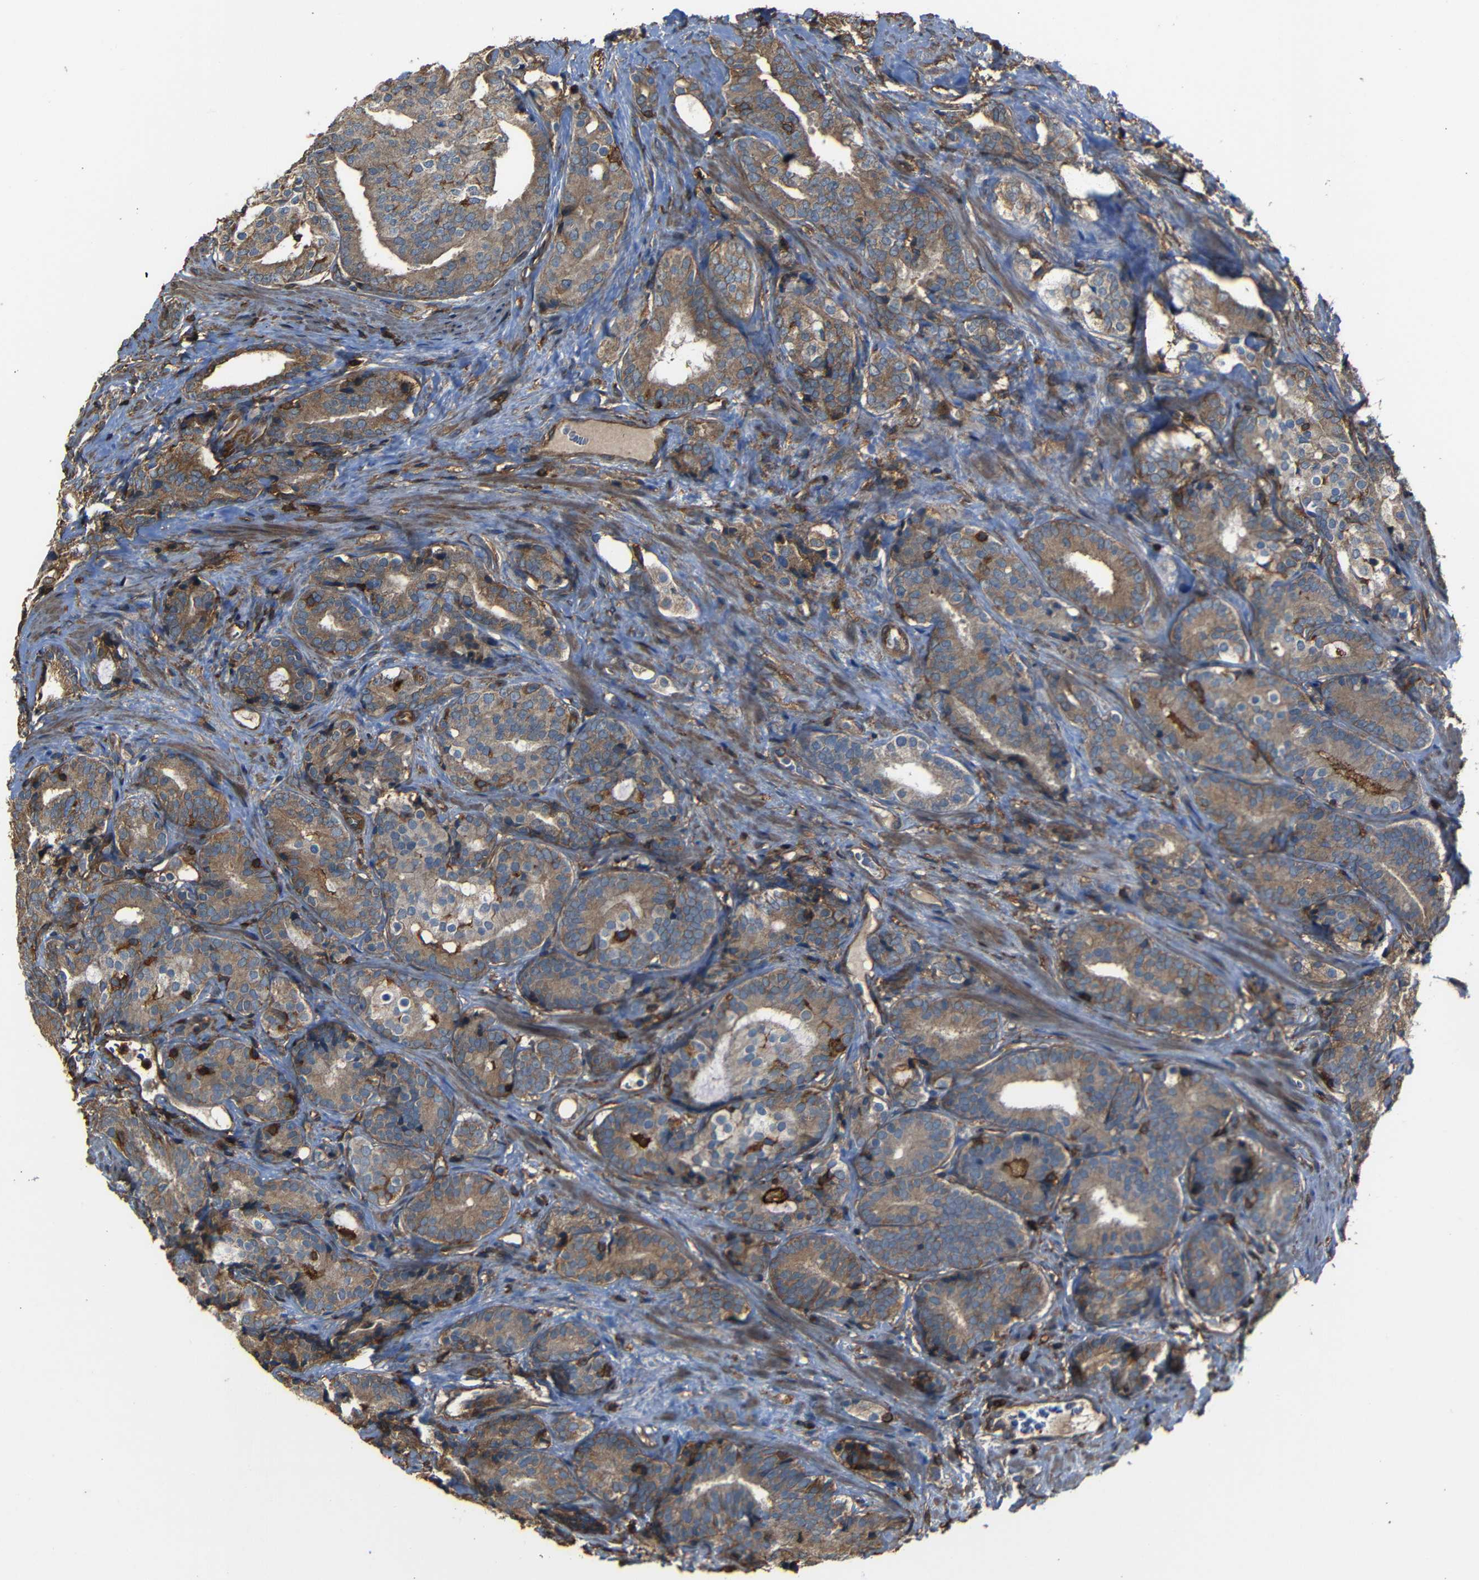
{"staining": {"intensity": "moderate", "quantity": ">75%", "location": "cytoplasmic/membranous"}, "tissue": "prostate cancer", "cell_type": "Tumor cells", "image_type": "cancer", "snomed": [{"axis": "morphology", "description": "Adenocarcinoma, High grade"}, {"axis": "topography", "description": "Prostate"}], "caption": "Human adenocarcinoma (high-grade) (prostate) stained with a protein marker reveals moderate staining in tumor cells.", "gene": "ADGRE5", "patient": {"sex": "male", "age": 71}}